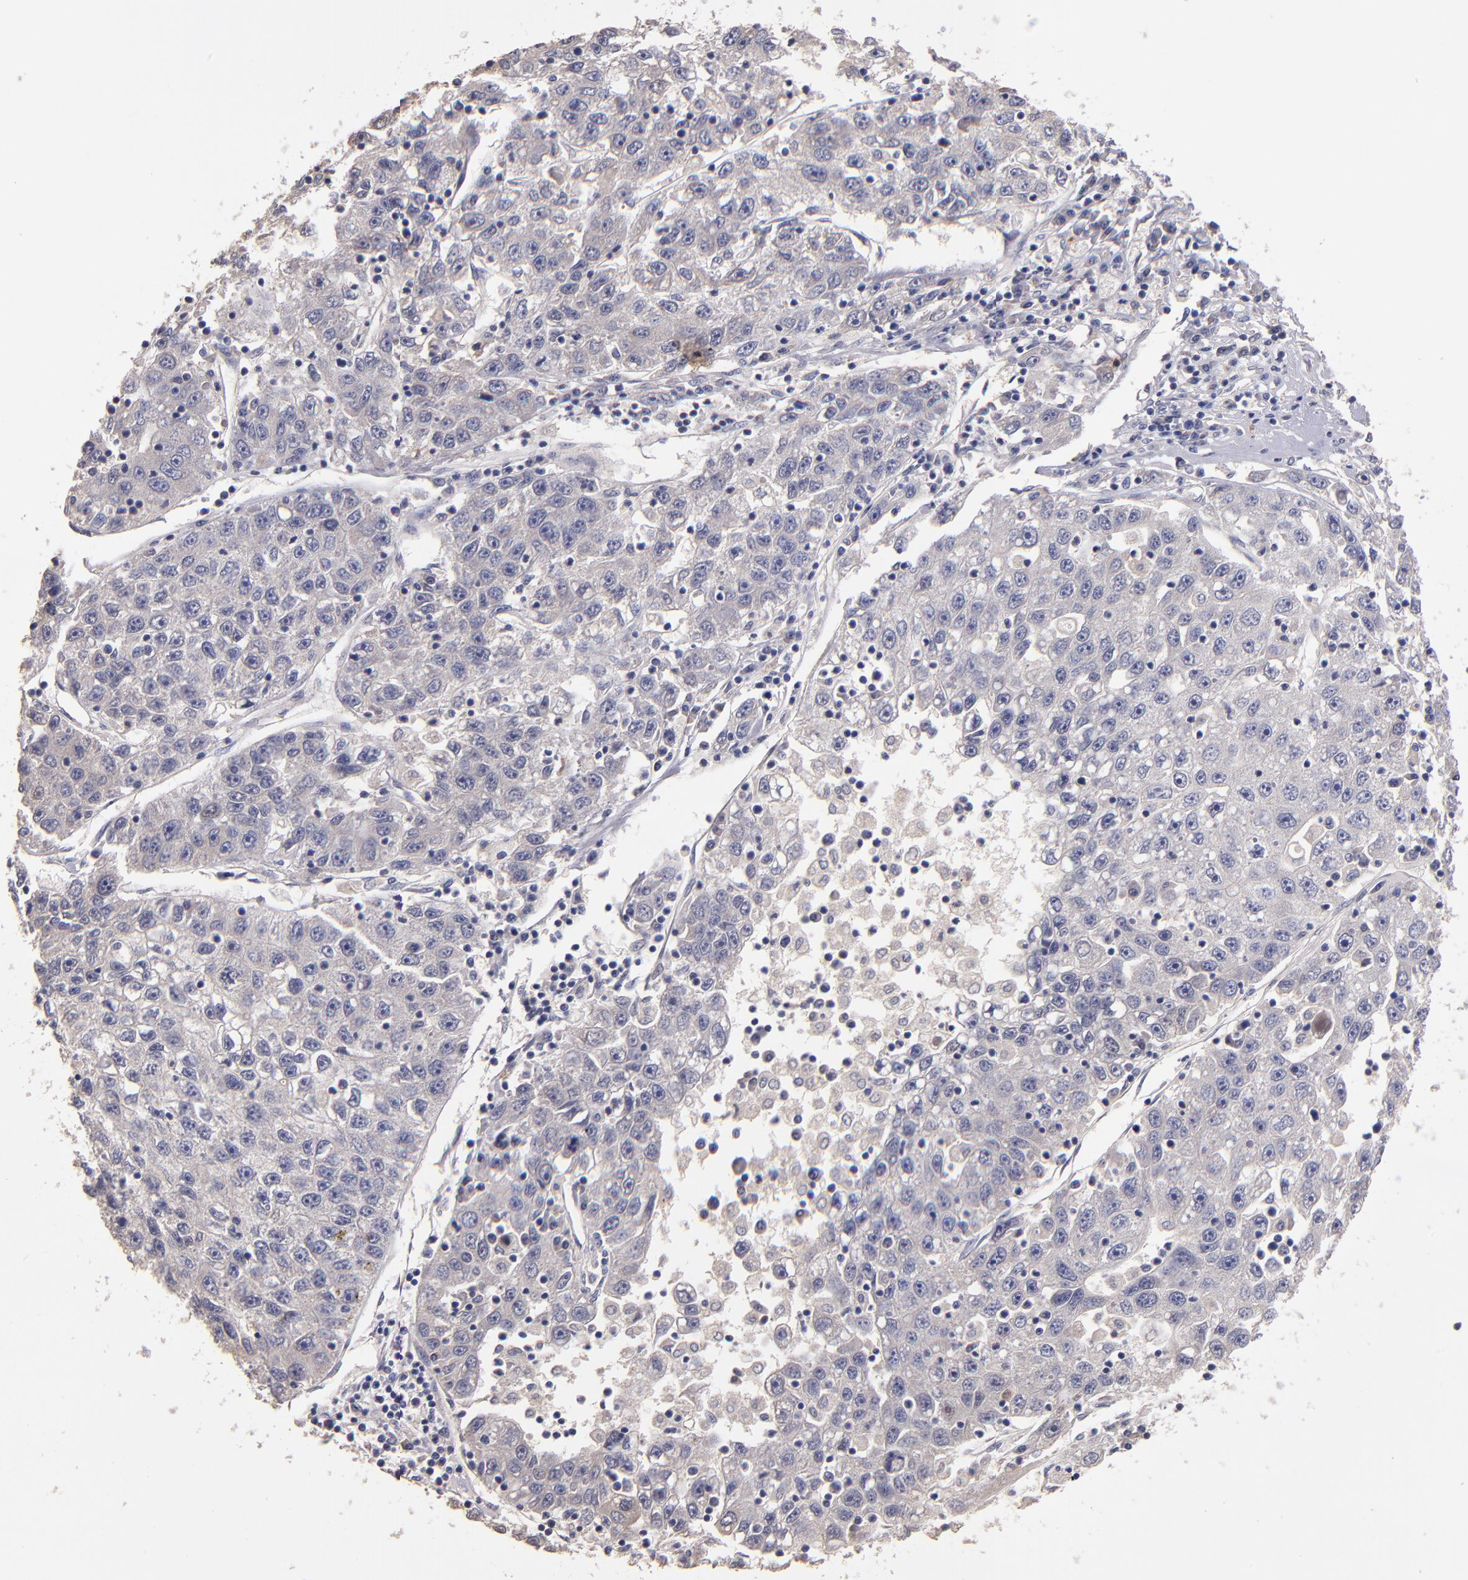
{"staining": {"intensity": "negative", "quantity": "none", "location": "none"}, "tissue": "liver cancer", "cell_type": "Tumor cells", "image_type": "cancer", "snomed": [{"axis": "morphology", "description": "Carcinoma, Hepatocellular, NOS"}, {"axis": "topography", "description": "Liver"}], "caption": "The photomicrograph demonstrates no staining of tumor cells in liver cancer (hepatocellular carcinoma).", "gene": "MAGEE1", "patient": {"sex": "male", "age": 49}}